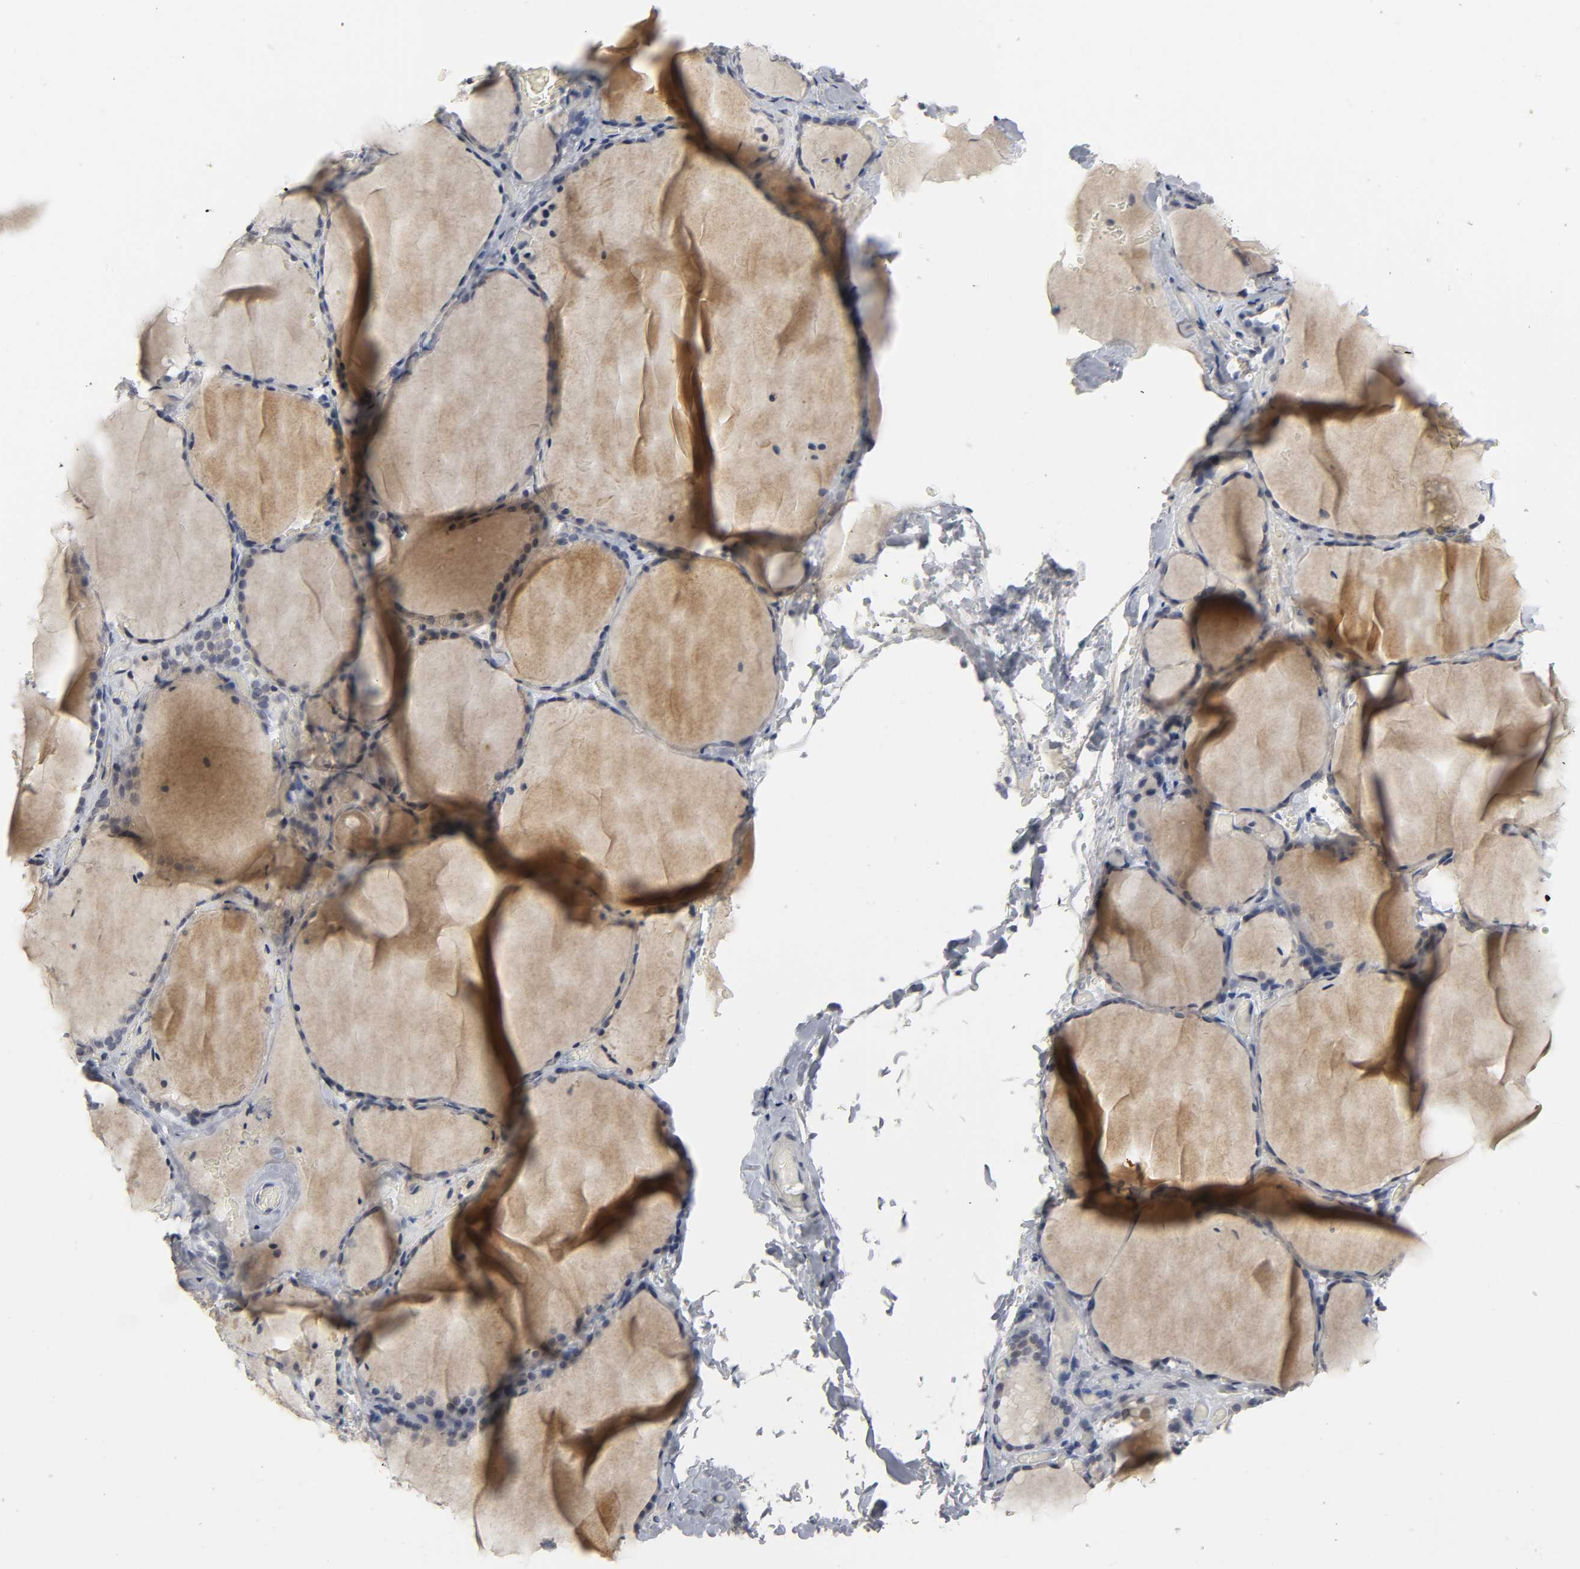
{"staining": {"intensity": "negative", "quantity": "none", "location": "none"}, "tissue": "thyroid gland", "cell_type": "Glandular cells", "image_type": "normal", "snomed": [{"axis": "morphology", "description": "Normal tissue, NOS"}, {"axis": "topography", "description": "Thyroid gland"}], "caption": "This photomicrograph is of benign thyroid gland stained with immunohistochemistry to label a protein in brown with the nuclei are counter-stained blue. There is no expression in glandular cells. The staining was performed using DAB to visualize the protein expression in brown, while the nuclei were stained in blue with hematoxylin (Magnification: 20x).", "gene": "TCAP", "patient": {"sex": "female", "age": 22}}